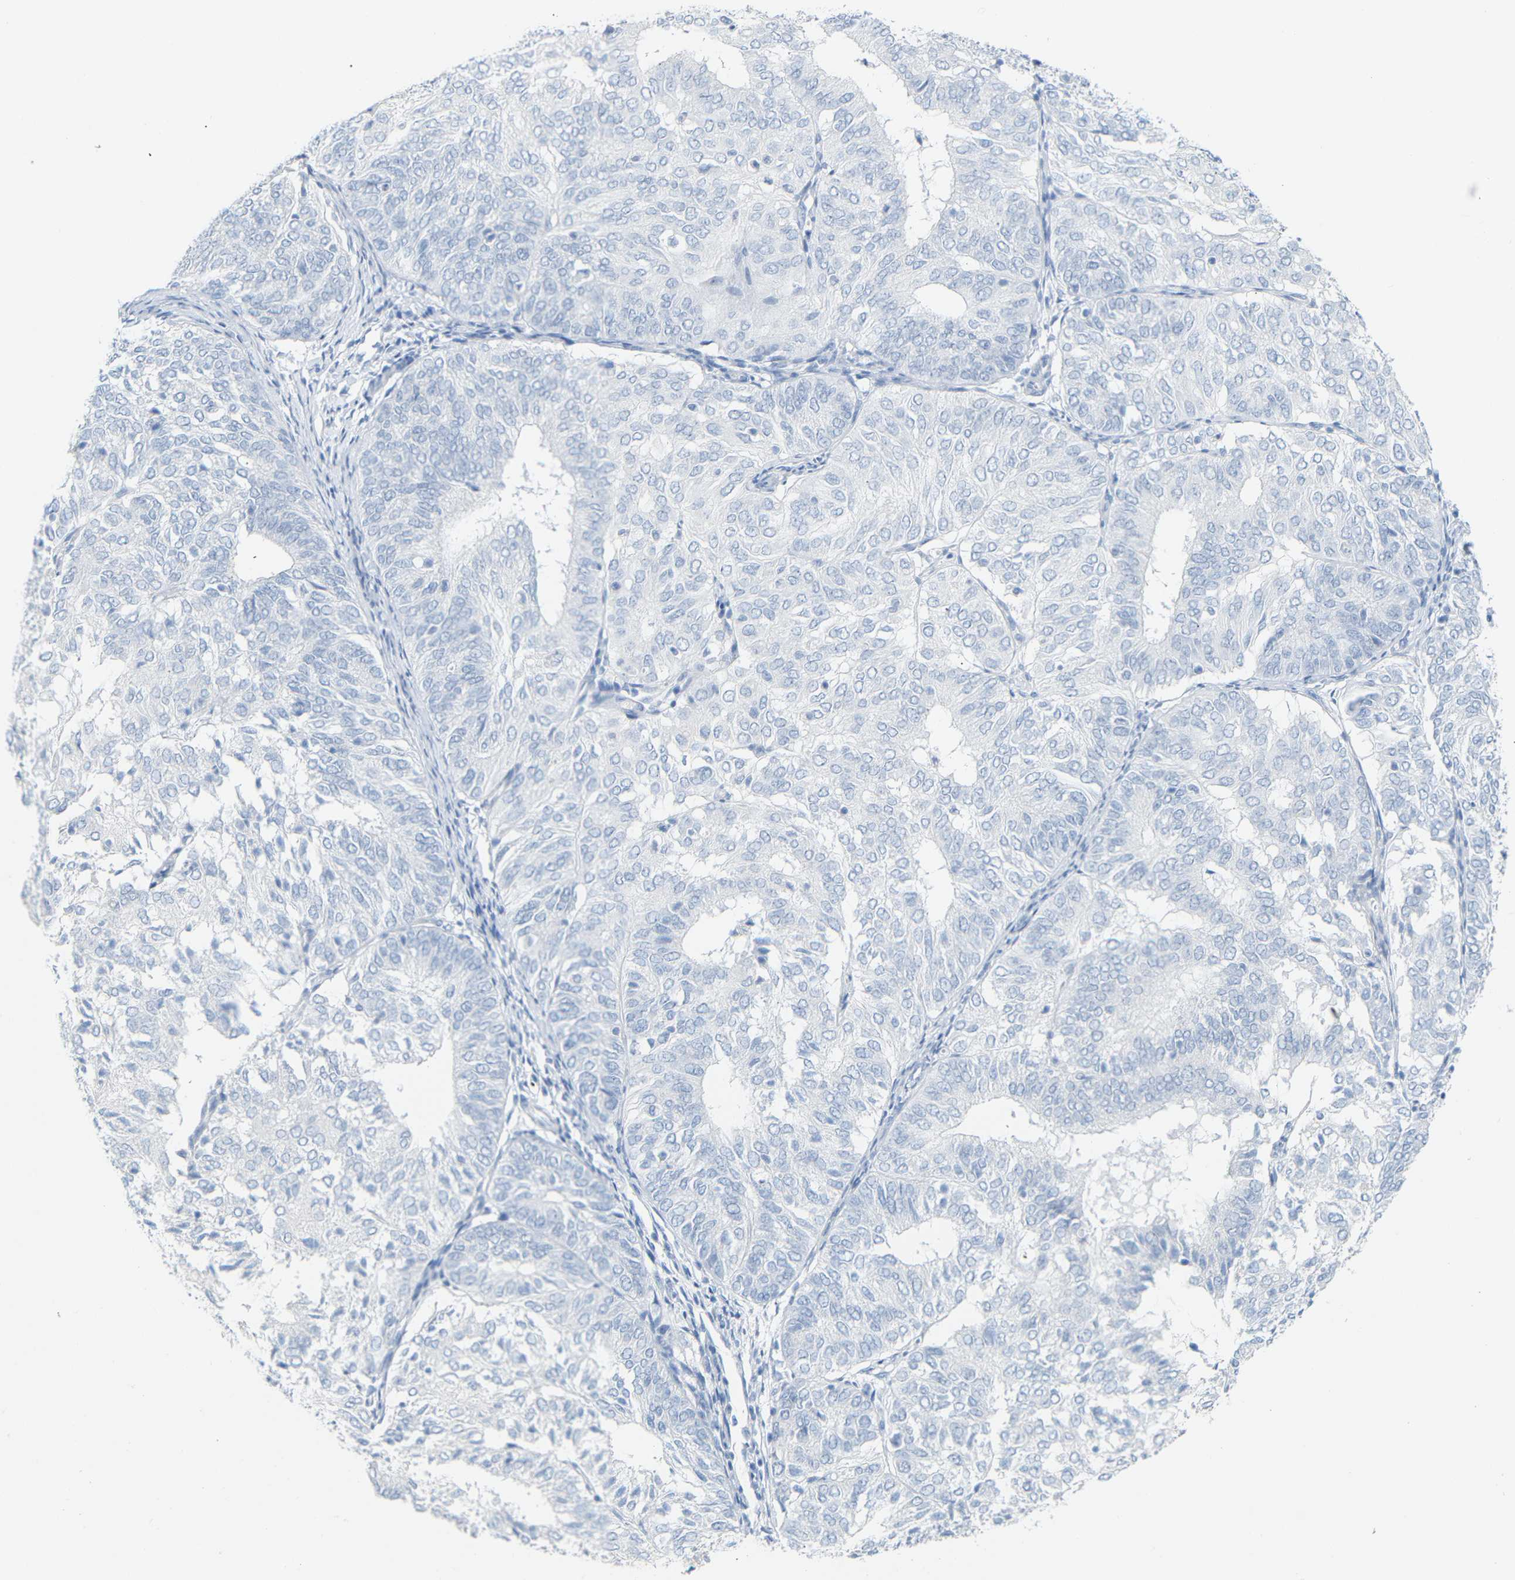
{"staining": {"intensity": "negative", "quantity": "none", "location": "none"}, "tissue": "endometrial cancer", "cell_type": "Tumor cells", "image_type": "cancer", "snomed": [{"axis": "morphology", "description": "Adenocarcinoma, NOS"}, {"axis": "topography", "description": "Uterus"}], "caption": "Immunohistochemical staining of endometrial cancer exhibits no significant expression in tumor cells. (DAB immunohistochemistry, high magnification).", "gene": "OPN1SW", "patient": {"sex": "female", "age": 60}}